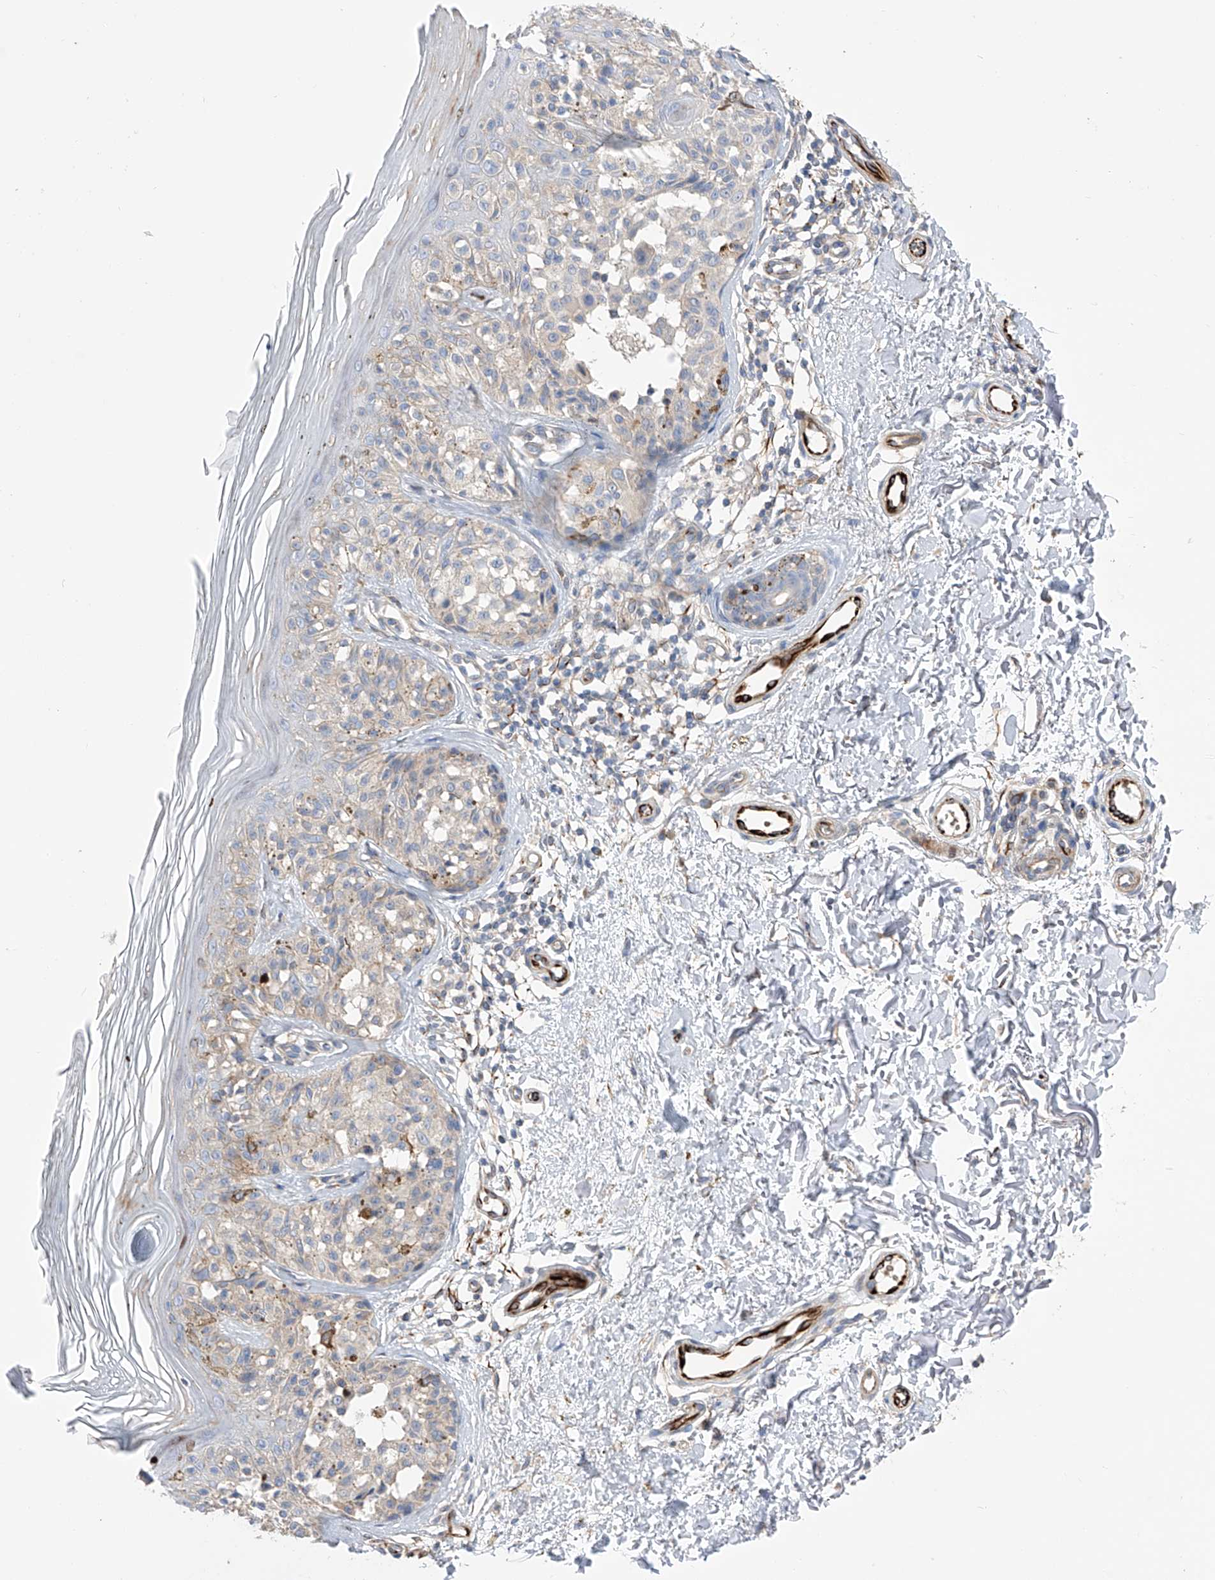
{"staining": {"intensity": "moderate", "quantity": "<25%", "location": "cytoplasmic/membranous"}, "tissue": "melanoma", "cell_type": "Tumor cells", "image_type": "cancer", "snomed": [{"axis": "morphology", "description": "Malignant melanoma, NOS"}, {"axis": "topography", "description": "Skin"}], "caption": "Melanoma stained with DAB (3,3'-diaminobenzidine) IHC shows low levels of moderate cytoplasmic/membranous positivity in approximately <25% of tumor cells. The staining was performed using DAB to visualize the protein expression in brown, while the nuclei were stained in blue with hematoxylin (Magnification: 20x).", "gene": "NFATC4", "patient": {"sex": "female", "age": 50}}